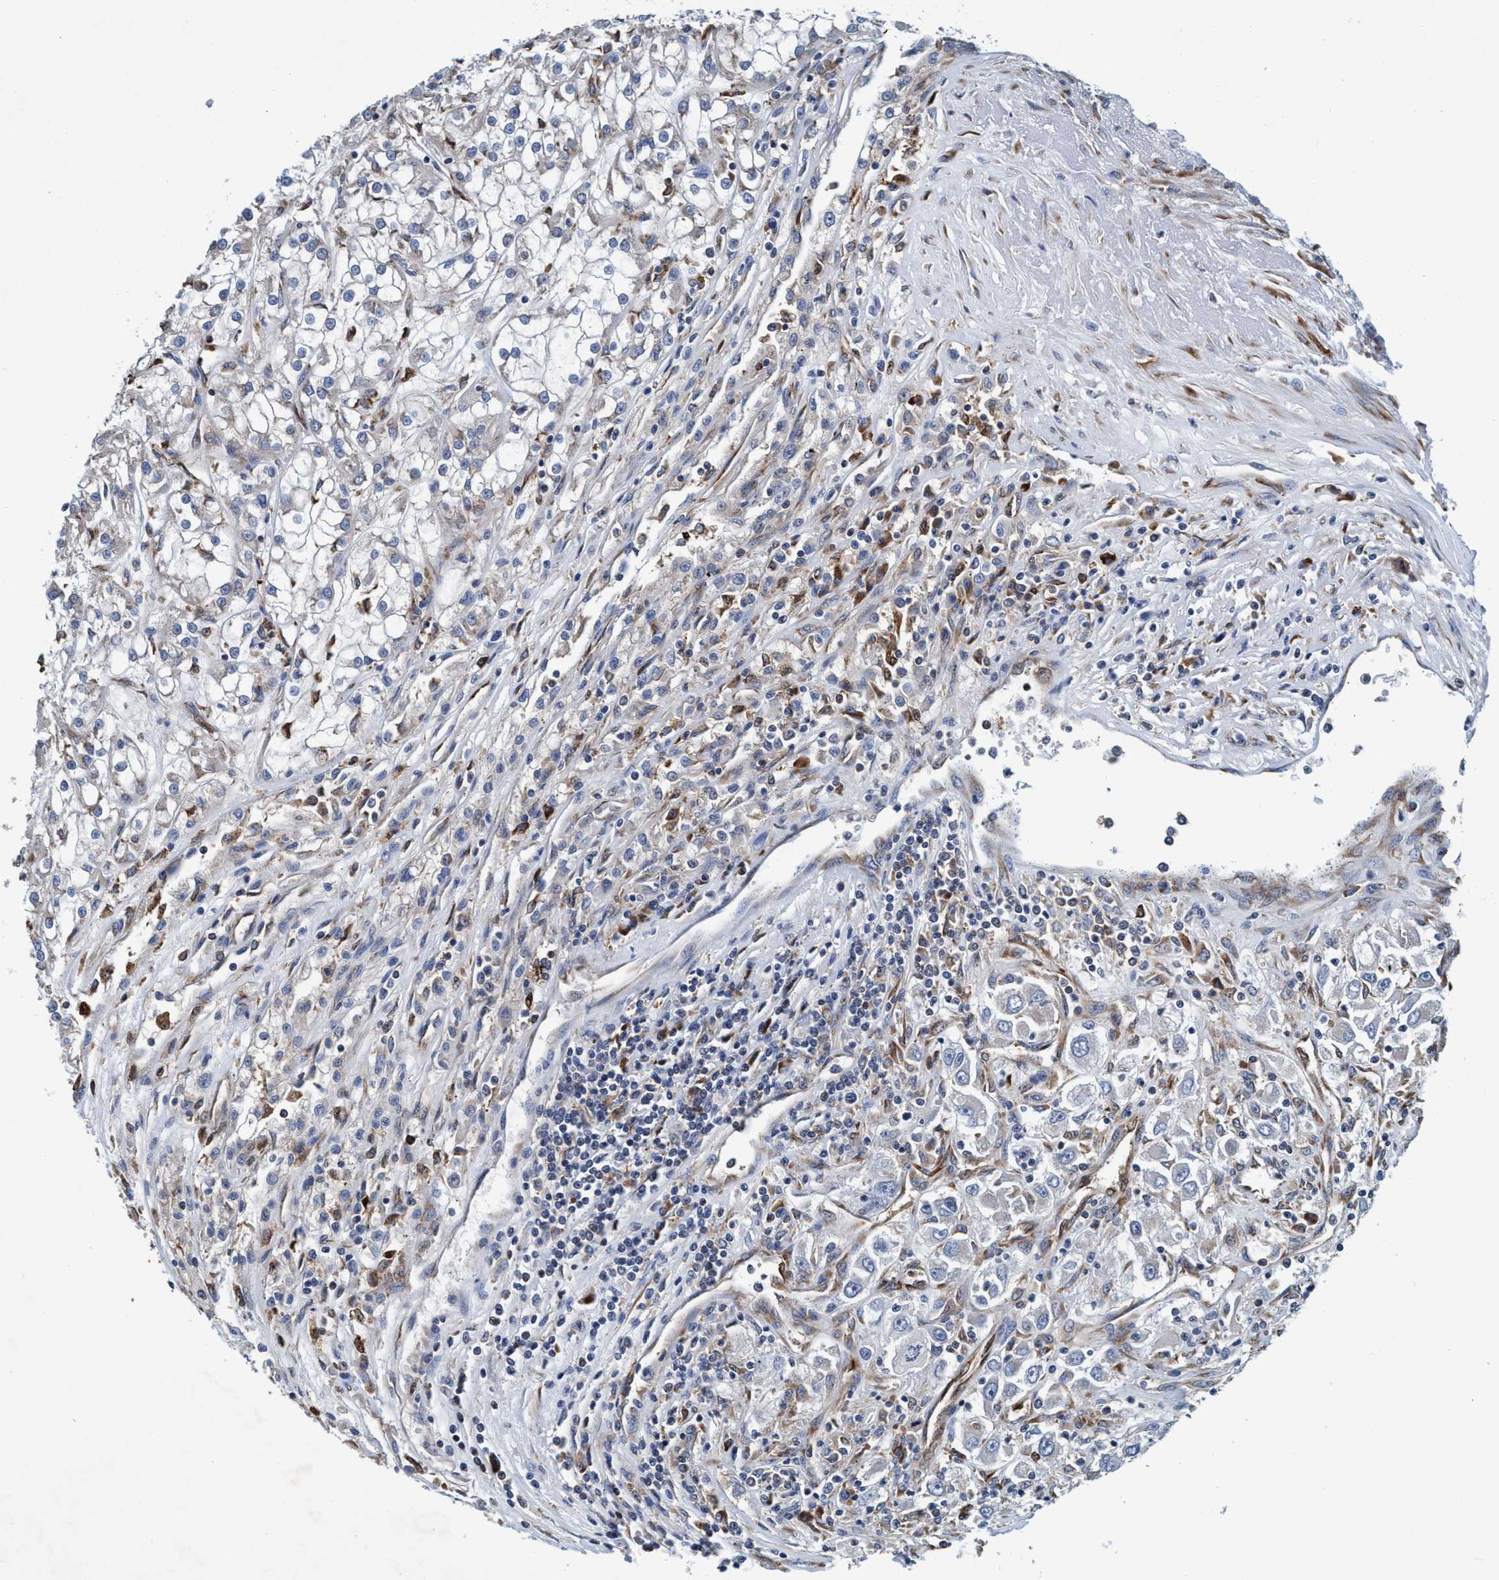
{"staining": {"intensity": "negative", "quantity": "none", "location": "none"}, "tissue": "renal cancer", "cell_type": "Tumor cells", "image_type": "cancer", "snomed": [{"axis": "morphology", "description": "Adenocarcinoma, NOS"}, {"axis": "topography", "description": "Kidney"}], "caption": "Immunohistochemistry (IHC) photomicrograph of human renal cancer stained for a protein (brown), which exhibits no staining in tumor cells. (Stains: DAB immunohistochemistry (IHC) with hematoxylin counter stain, Microscopy: brightfield microscopy at high magnification).", "gene": "ENDOG", "patient": {"sex": "female", "age": 52}}